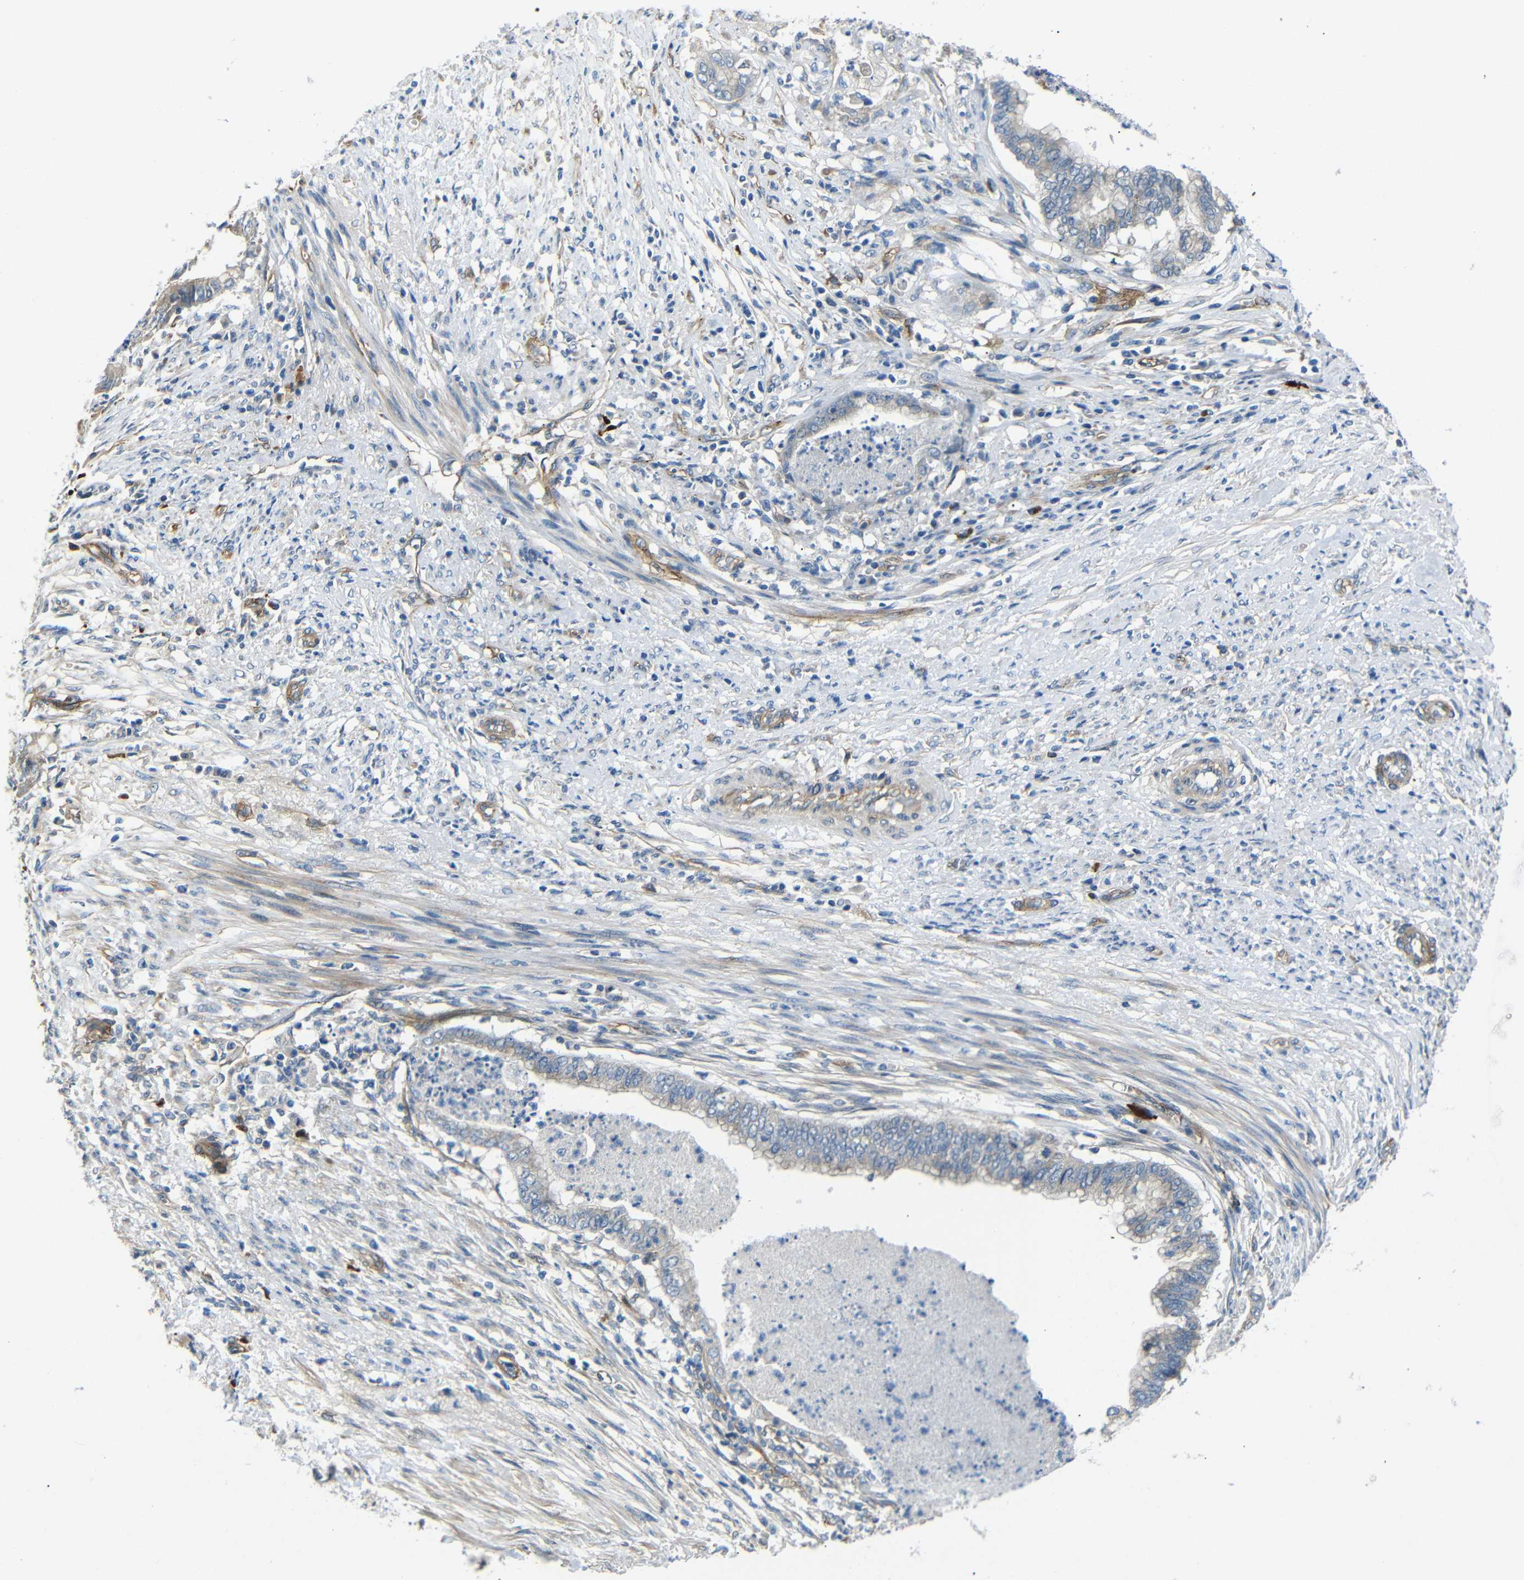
{"staining": {"intensity": "weak", "quantity": "<25%", "location": "cytoplasmic/membranous"}, "tissue": "endometrial cancer", "cell_type": "Tumor cells", "image_type": "cancer", "snomed": [{"axis": "morphology", "description": "Necrosis, NOS"}, {"axis": "morphology", "description": "Adenocarcinoma, NOS"}, {"axis": "topography", "description": "Endometrium"}], "caption": "Tumor cells are negative for protein expression in human endometrial cancer (adenocarcinoma).", "gene": "MYO1B", "patient": {"sex": "female", "age": 79}}